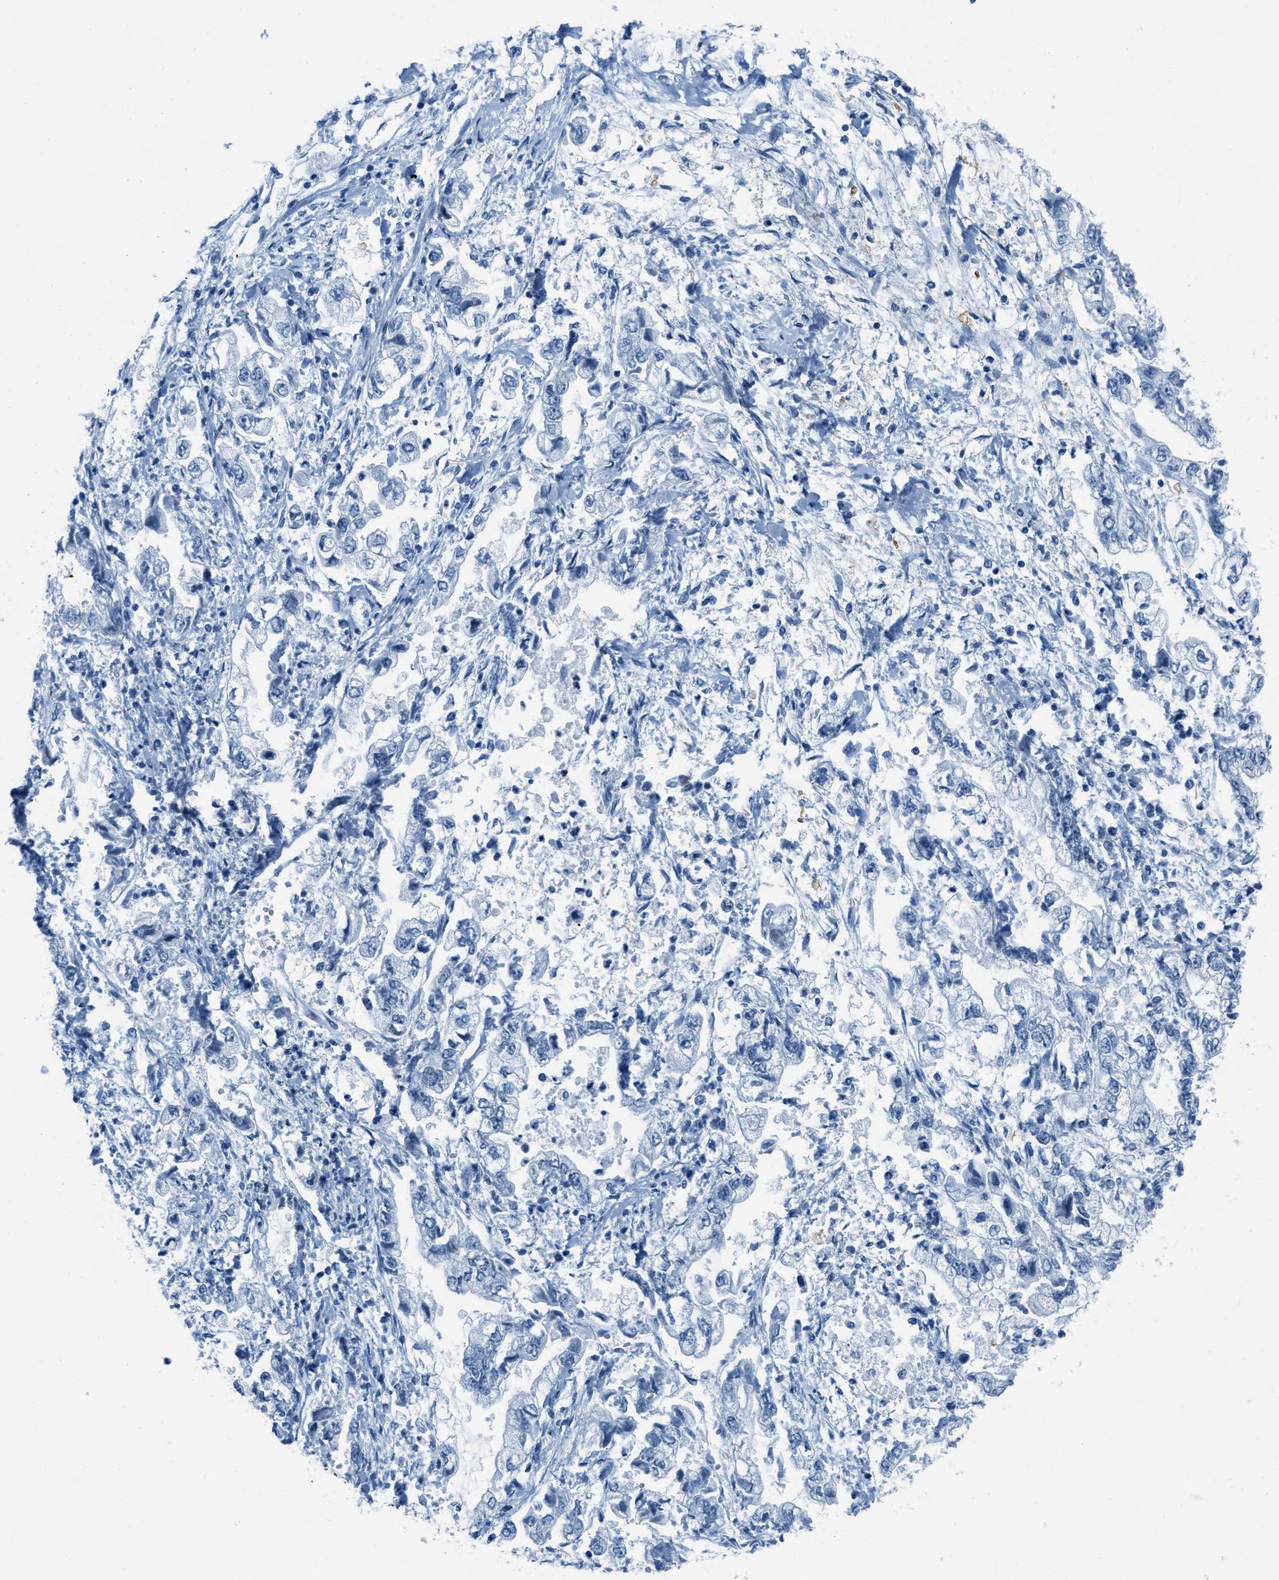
{"staining": {"intensity": "negative", "quantity": "none", "location": "none"}, "tissue": "stomach cancer", "cell_type": "Tumor cells", "image_type": "cancer", "snomed": [{"axis": "morphology", "description": "Normal tissue, NOS"}, {"axis": "morphology", "description": "Adenocarcinoma, NOS"}, {"axis": "topography", "description": "Stomach"}], "caption": "Histopathology image shows no protein expression in tumor cells of adenocarcinoma (stomach) tissue.", "gene": "PLA2G2A", "patient": {"sex": "male", "age": 62}}